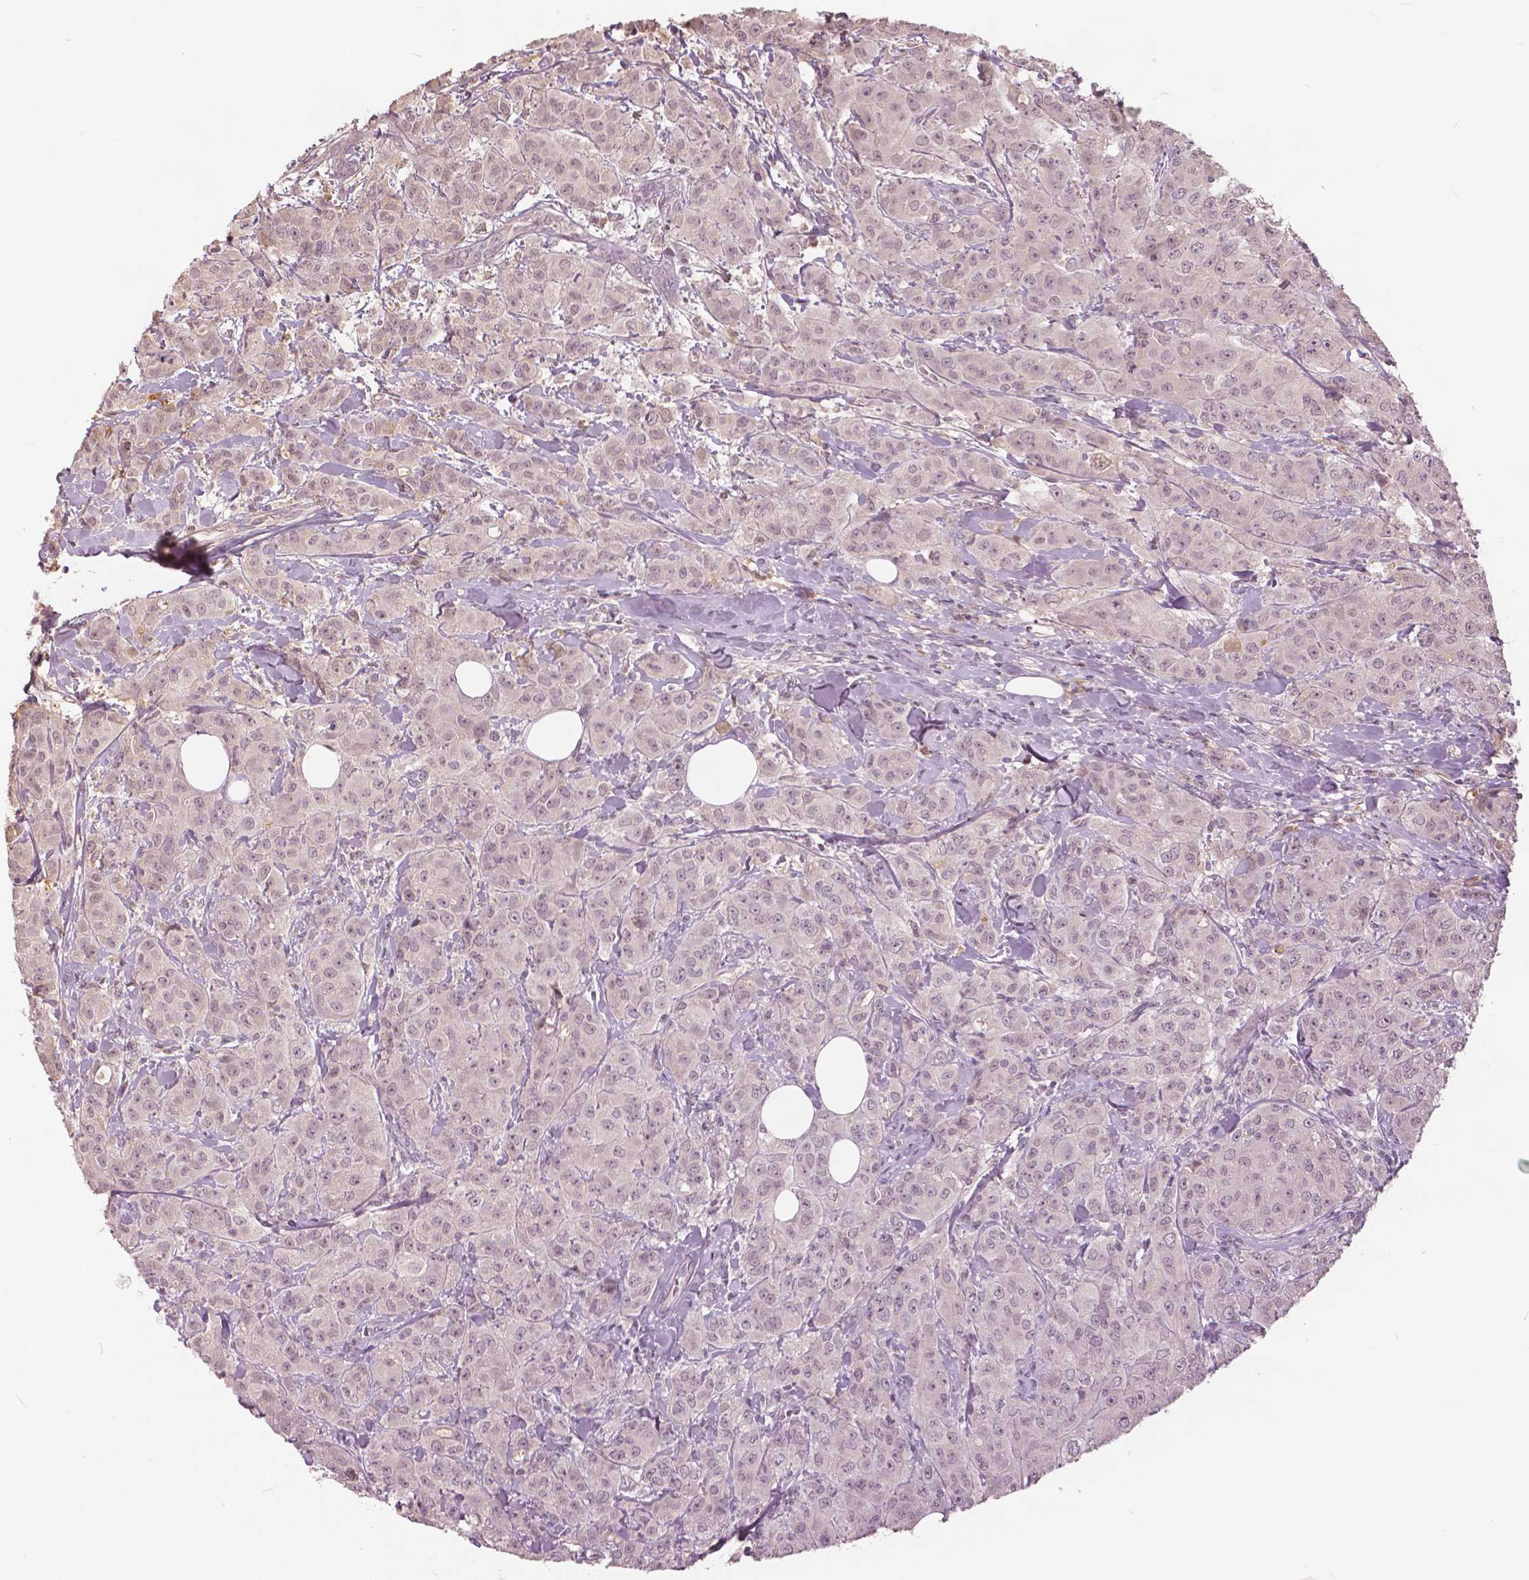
{"staining": {"intensity": "weak", "quantity": "<25%", "location": "nuclear"}, "tissue": "breast cancer", "cell_type": "Tumor cells", "image_type": "cancer", "snomed": [{"axis": "morphology", "description": "Normal tissue, NOS"}, {"axis": "morphology", "description": "Duct carcinoma"}, {"axis": "topography", "description": "Breast"}], "caption": "Micrograph shows no protein staining in tumor cells of breast cancer (invasive ductal carcinoma) tissue.", "gene": "ANGPTL4", "patient": {"sex": "female", "age": 43}}